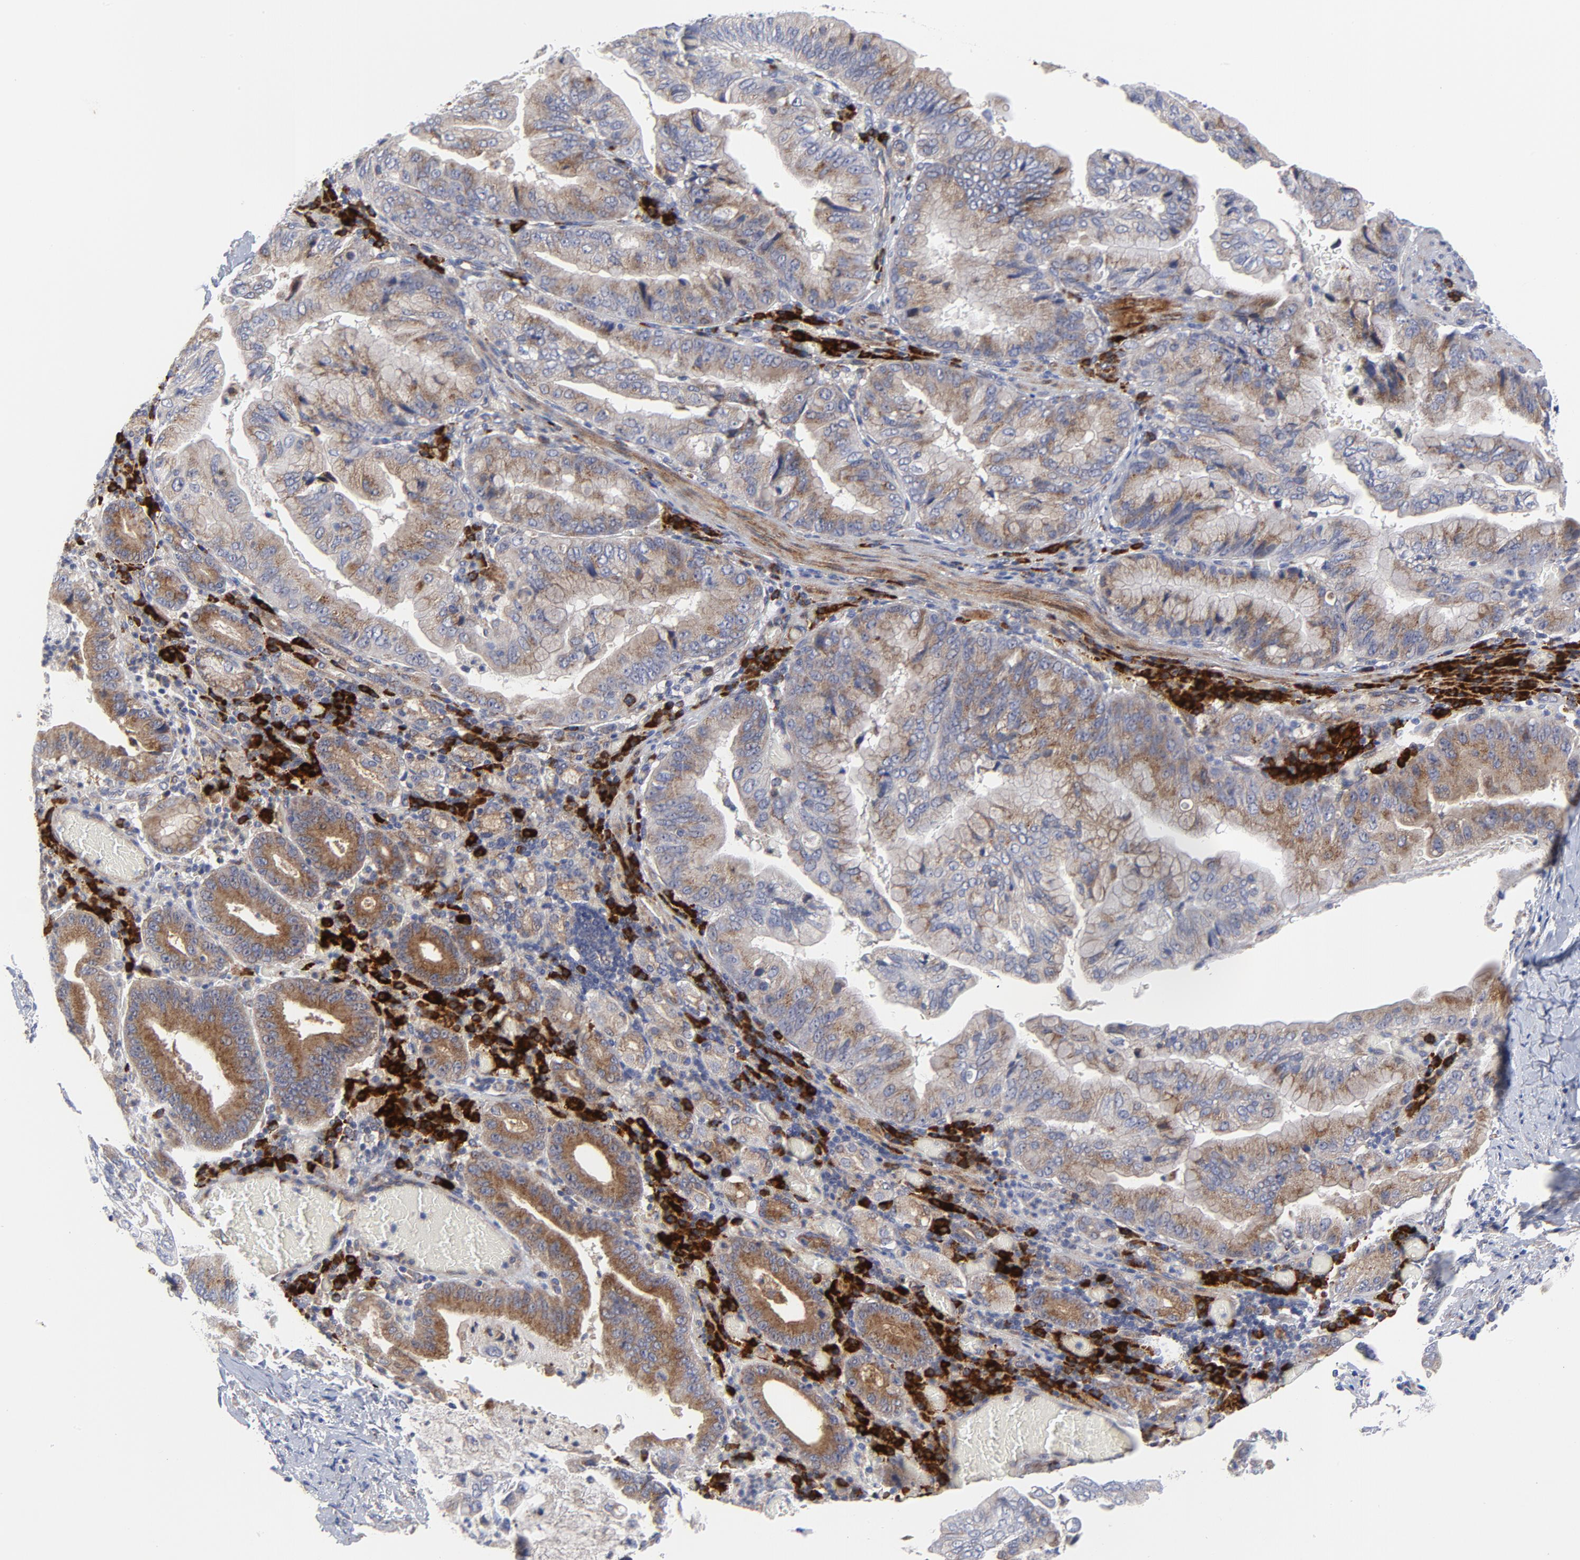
{"staining": {"intensity": "weak", "quantity": ">75%", "location": "cytoplasmic/membranous"}, "tissue": "stomach cancer", "cell_type": "Tumor cells", "image_type": "cancer", "snomed": [{"axis": "morphology", "description": "Adenocarcinoma, NOS"}, {"axis": "topography", "description": "Stomach, upper"}], "caption": "Adenocarcinoma (stomach) stained with a brown dye displays weak cytoplasmic/membranous positive staining in approximately >75% of tumor cells.", "gene": "RAPGEF3", "patient": {"sex": "male", "age": 80}}